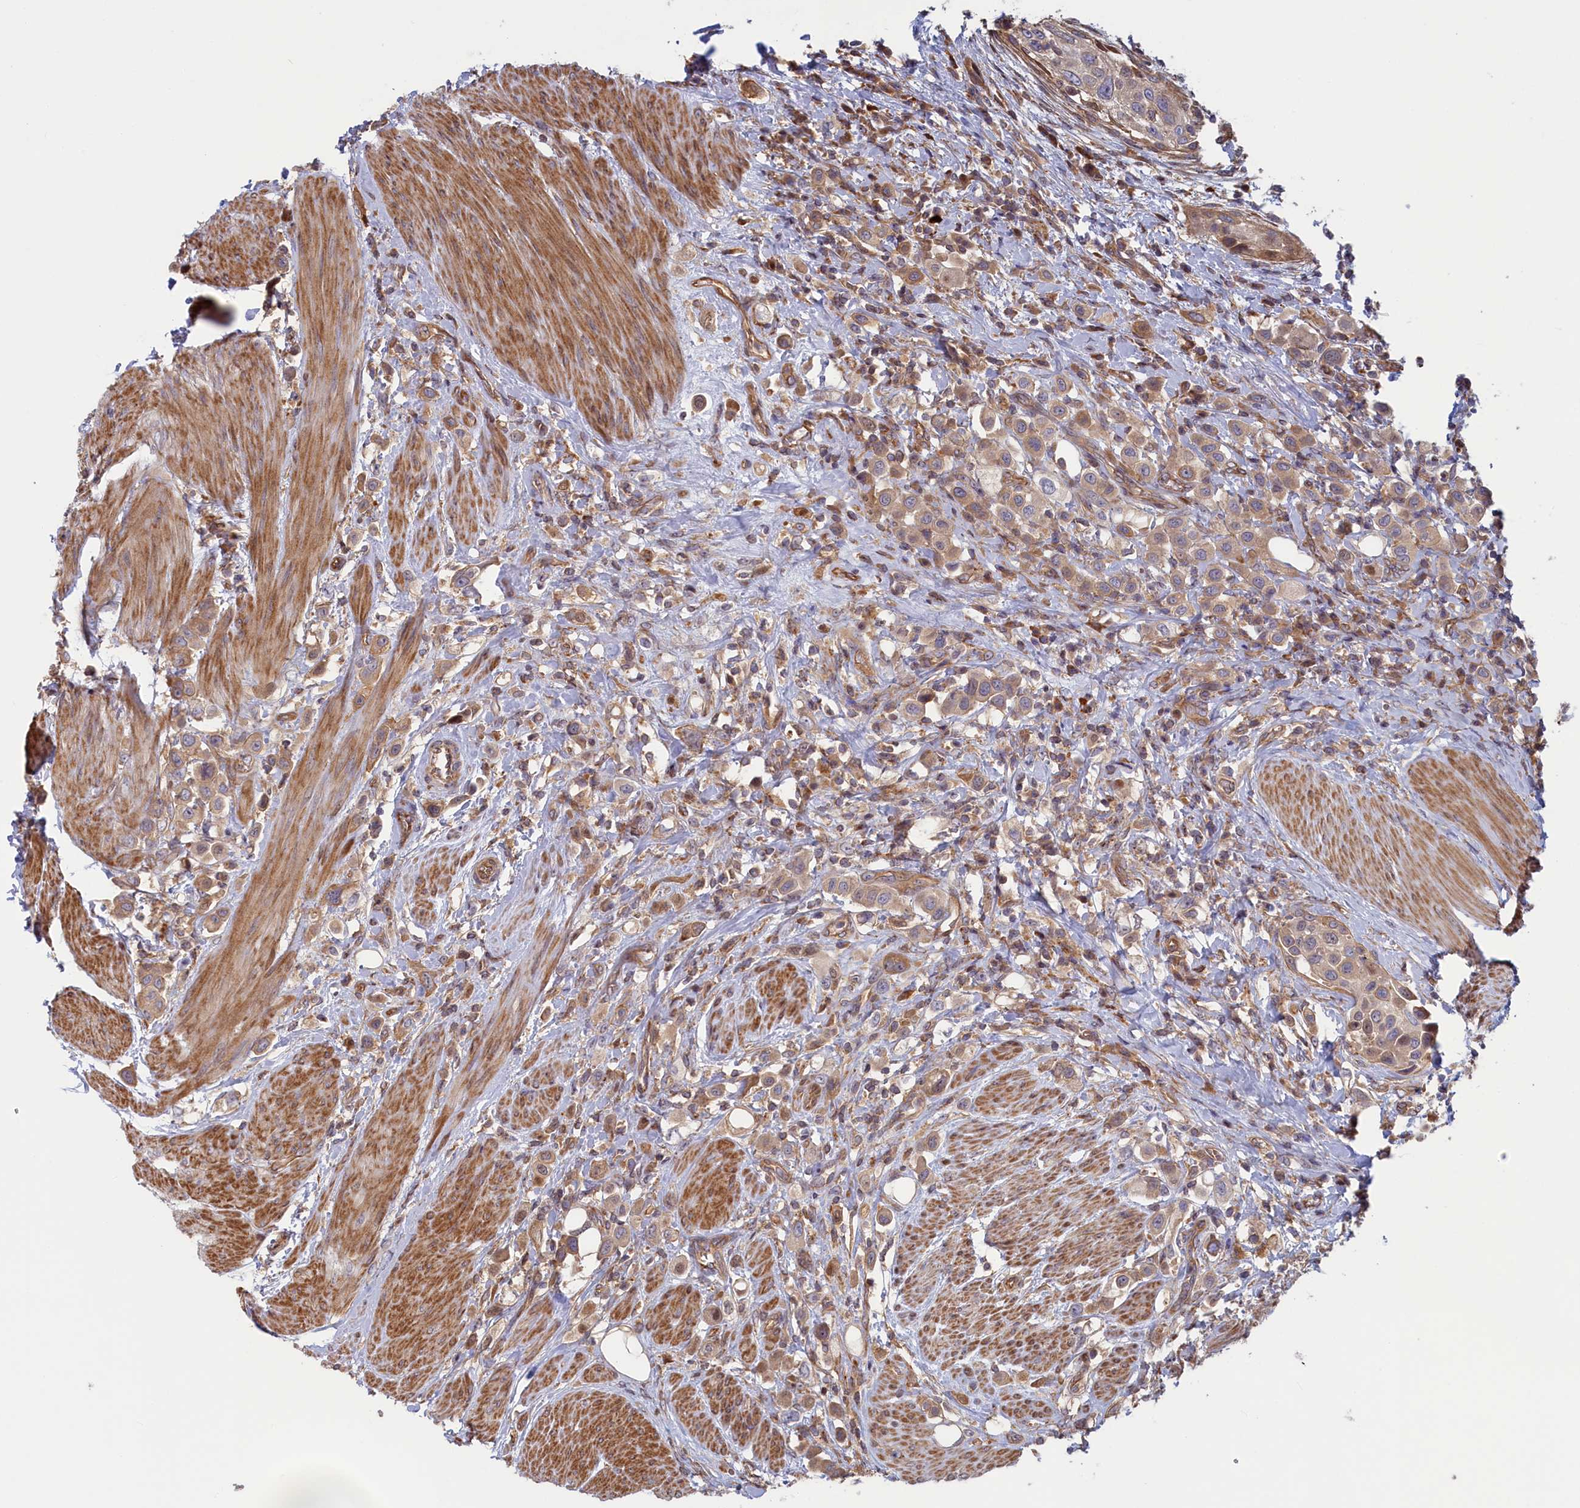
{"staining": {"intensity": "moderate", "quantity": ">75%", "location": "cytoplasmic/membranous,nuclear"}, "tissue": "urothelial cancer", "cell_type": "Tumor cells", "image_type": "cancer", "snomed": [{"axis": "morphology", "description": "Urothelial carcinoma, High grade"}, {"axis": "topography", "description": "Urinary bladder"}], "caption": "A photomicrograph of human urothelial cancer stained for a protein exhibits moderate cytoplasmic/membranous and nuclear brown staining in tumor cells.", "gene": "RILPL1", "patient": {"sex": "male", "age": 50}}